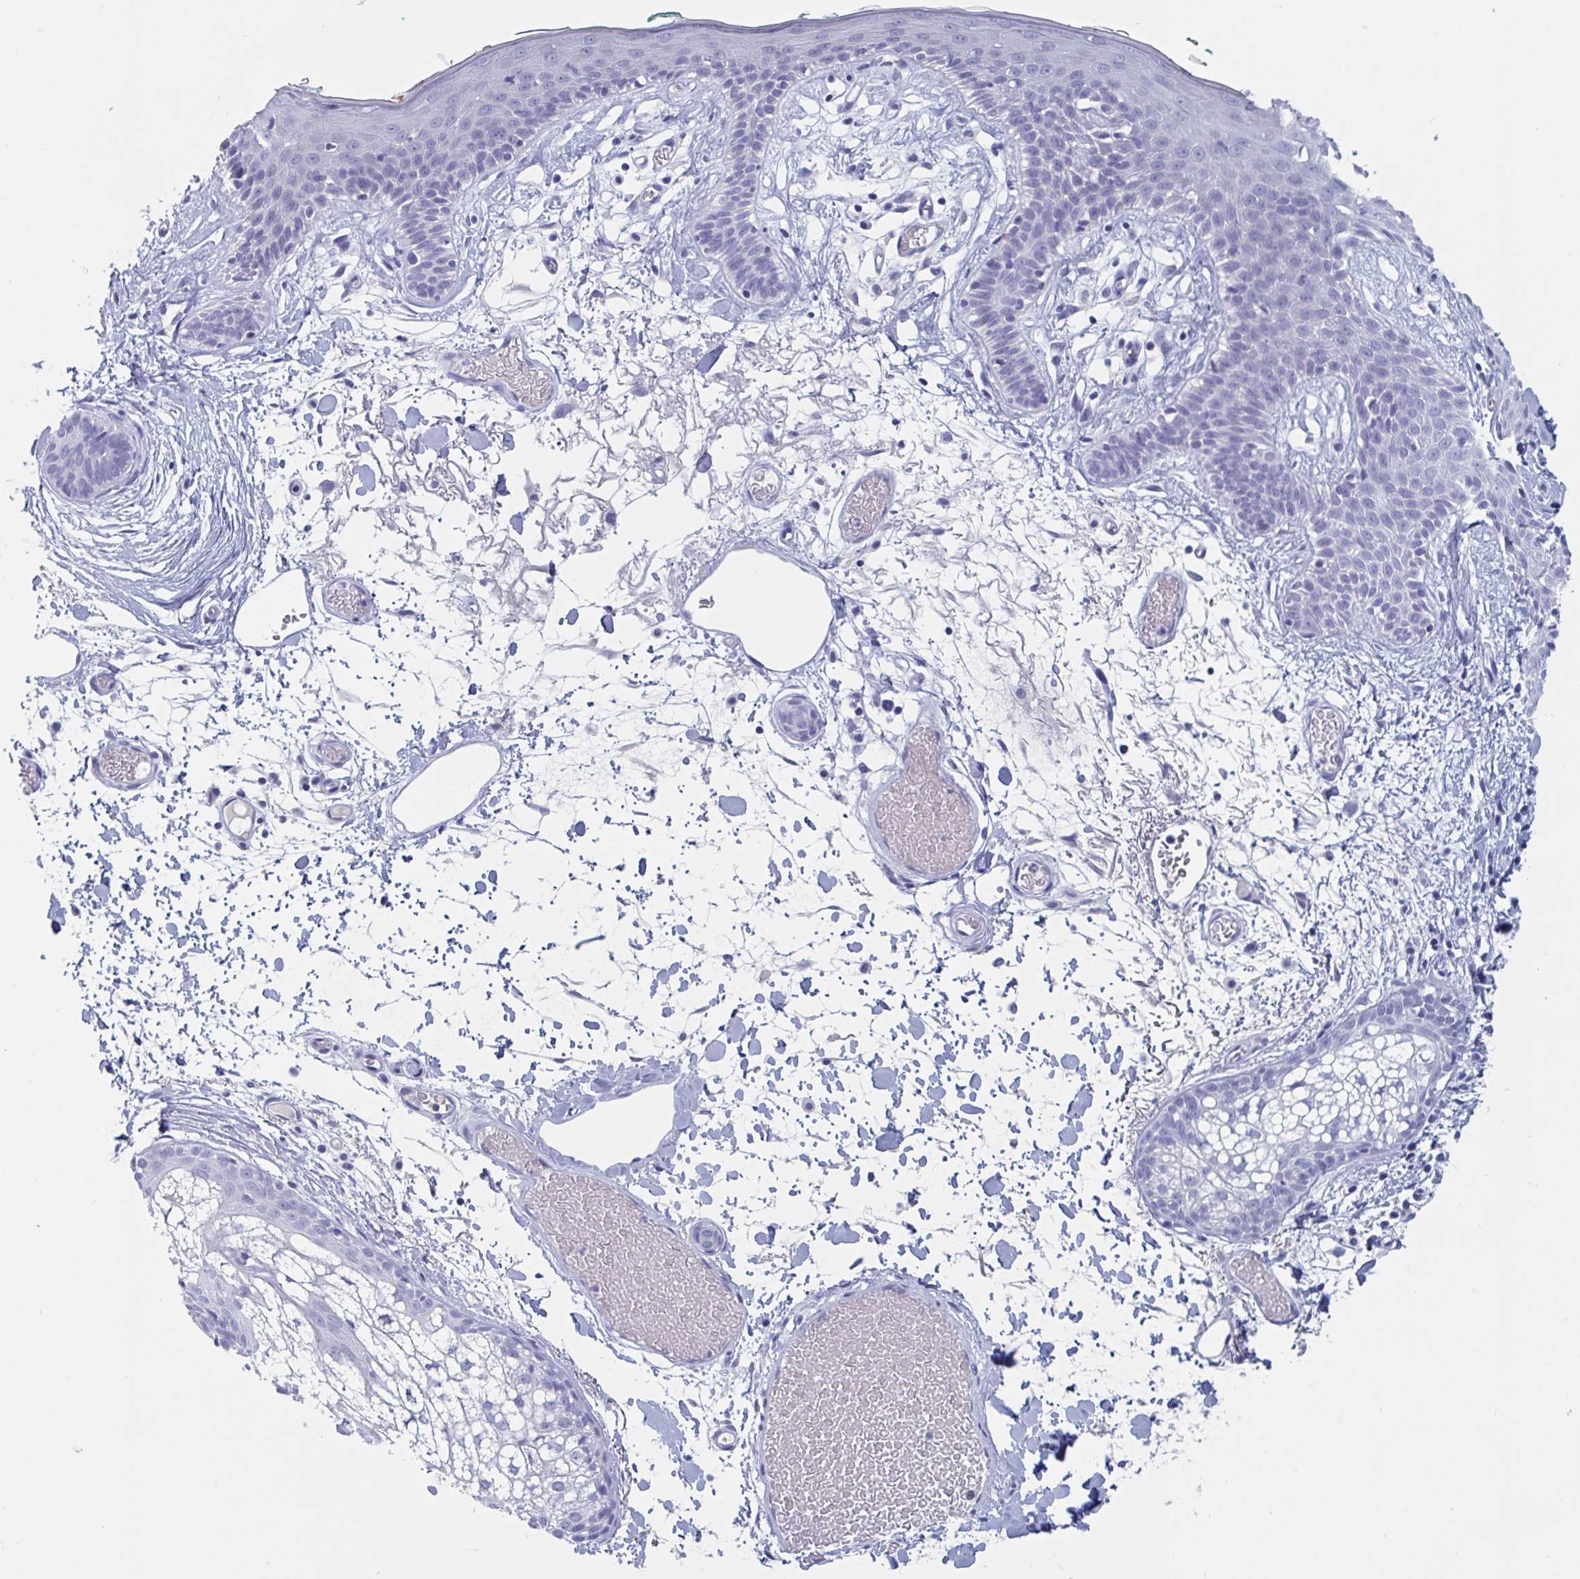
{"staining": {"intensity": "negative", "quantity": "none", "location": "none"}, "tissue": "skin", "cell_type": "Fibroblasts", "image_type": "normal", "snomed": [{"axis": "morphology", "description": "Normal tissue, NOS"}, {"axis": "topography", "description": "Skin"}], "caption": "Immunohistochemical staining of normal skin demonstrates no significant expression in fibroblasts.", "gene": "DPEP3", "patient": {"sex": "male", "age": 79}}